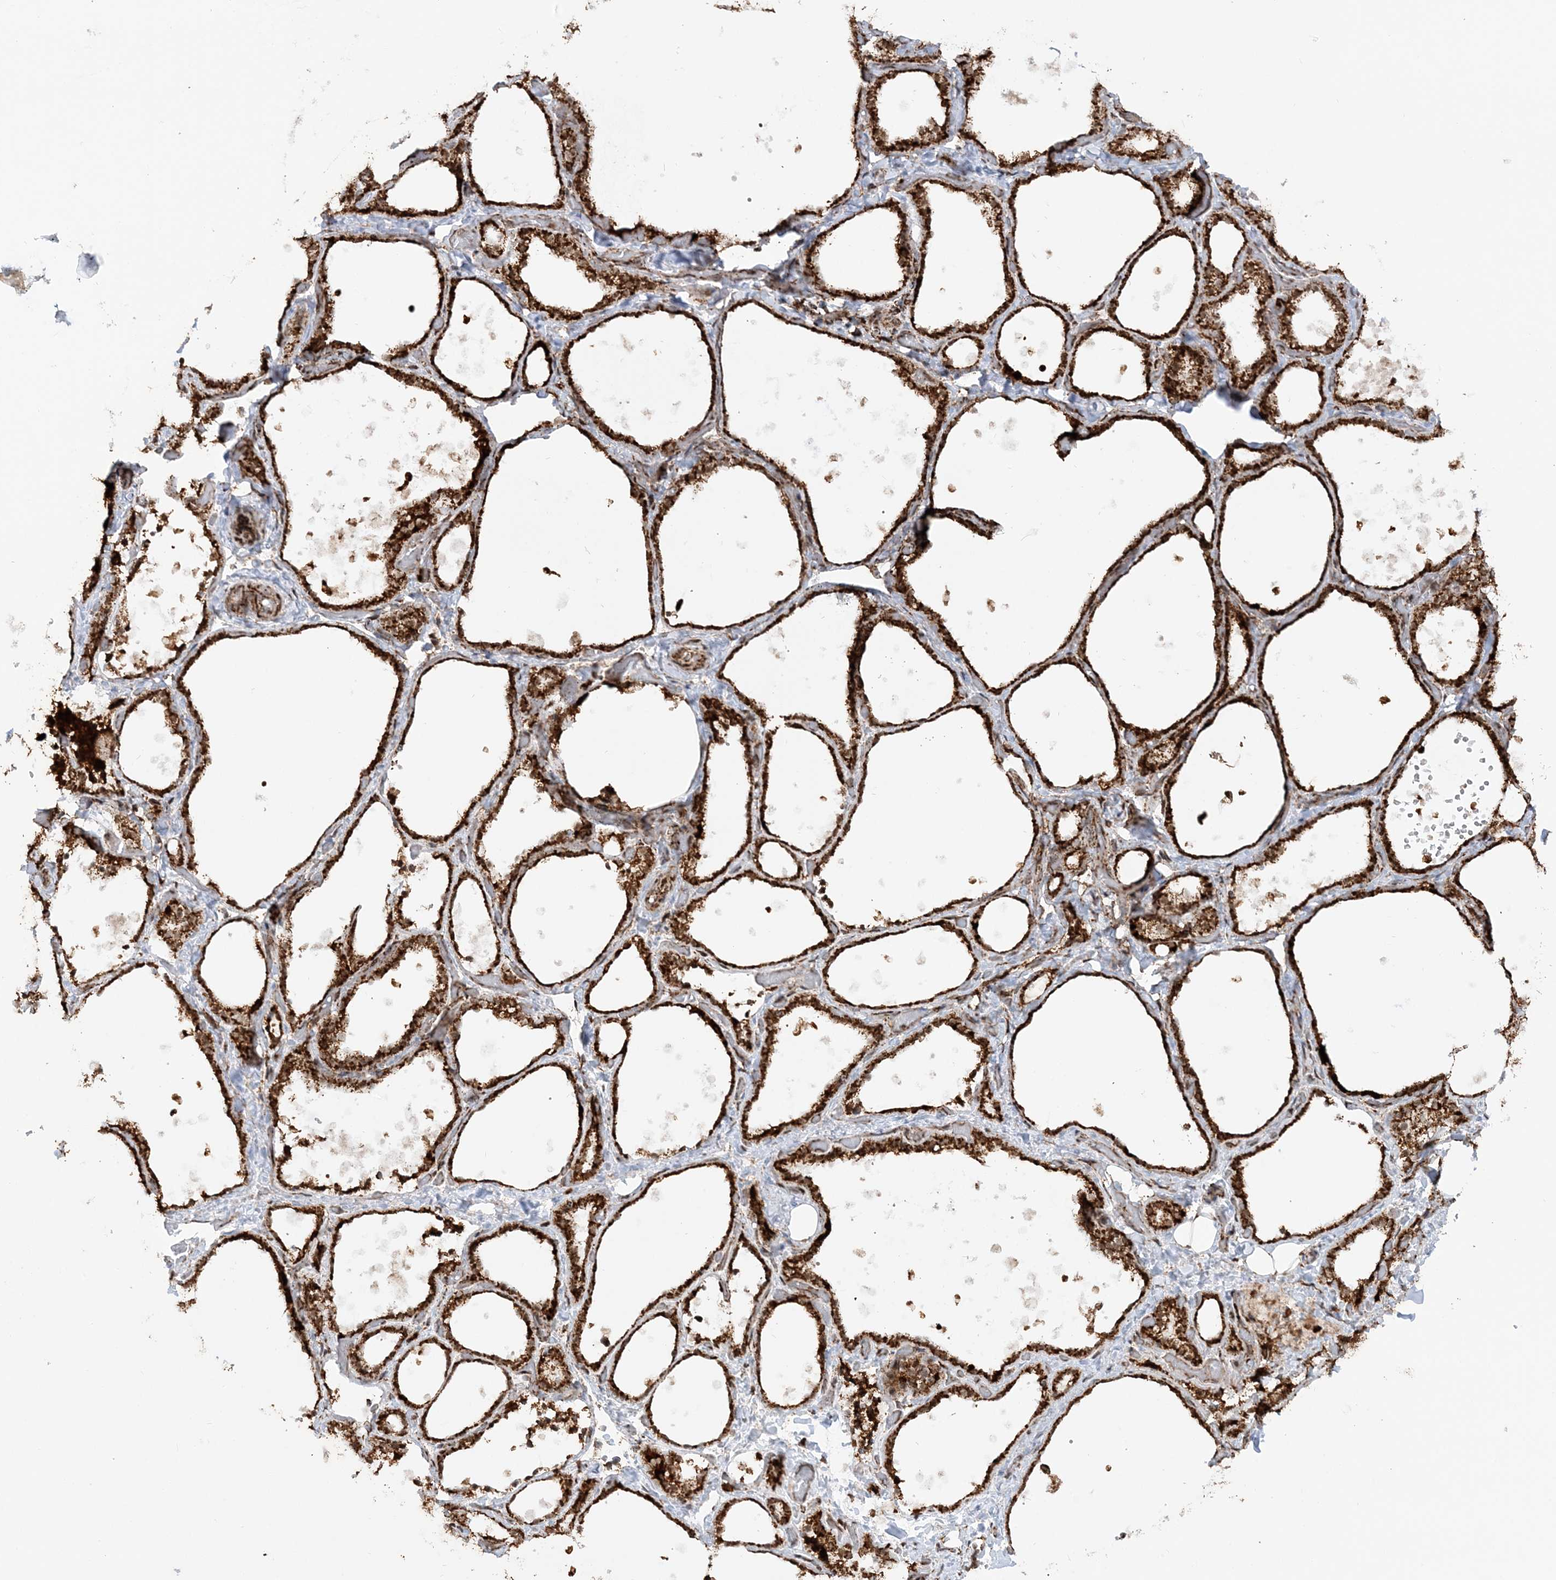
{"staining": {"intensity": "strong", "quantity": ">75%", "location": "cytoplasmic/membranous"}, "tissue": "thyroid gland", "cell_type": "Glandular cells", "image_type": "normal", "snomed": [{"axis": "morphology", "description": "Normal tissue, NOS"}, {"axis": "topography", "description": "Thyroid gland"}], "caption": "IHC photomicrograph of normal thyroid gland: human thyroid gland stained using immunohistochemistry shows high levels of strong protein expression localized specifically in the cytoplasmic/membranous of glandular cells, appearing as a cytoplasmic/membranous brown color.", "gene": "CRY2", "patient": {"sex": "female", "age": 44}}